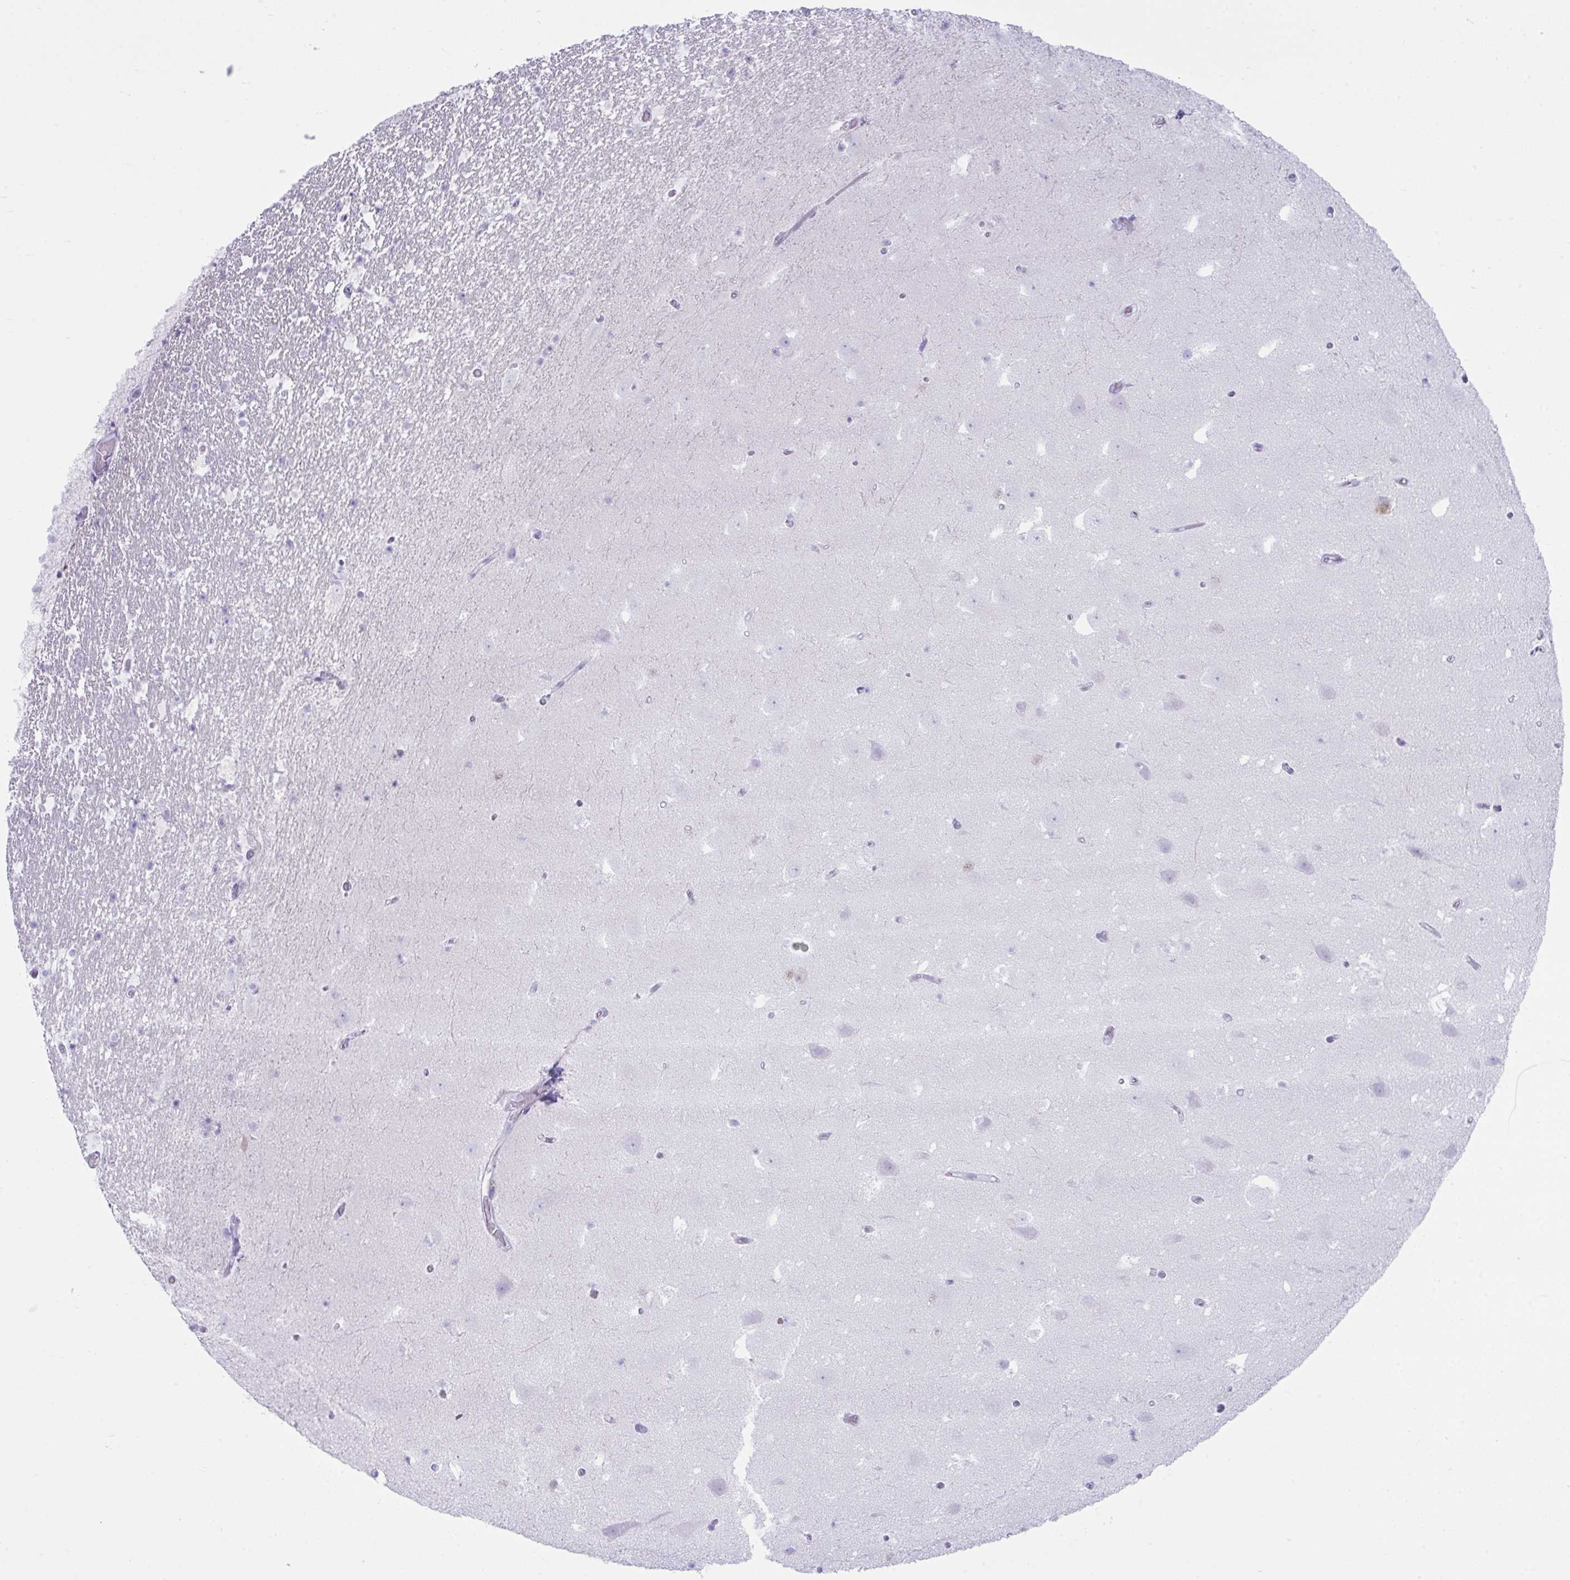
{"staining": {"intensity": "negative", "quantity": "none", "location": "none"}, "tissue": "hippocampus", "cell_type": "Glial cells", "image_type": "normal", "snomed": [{"axis": "morphology", "description": "Normal tissue, NOS"}, {"axis": "topography", "description": "Hippocampus"}], "caption": "Immunohistochemistry (IHC) image of benign hippocampus: human hippocampus stained with DAB (3,3'-diaminobenzidine) shows no significant protein staining in glial cells.", "gene": "PSCA", "patient": {"sex": "female", "age": 42}}